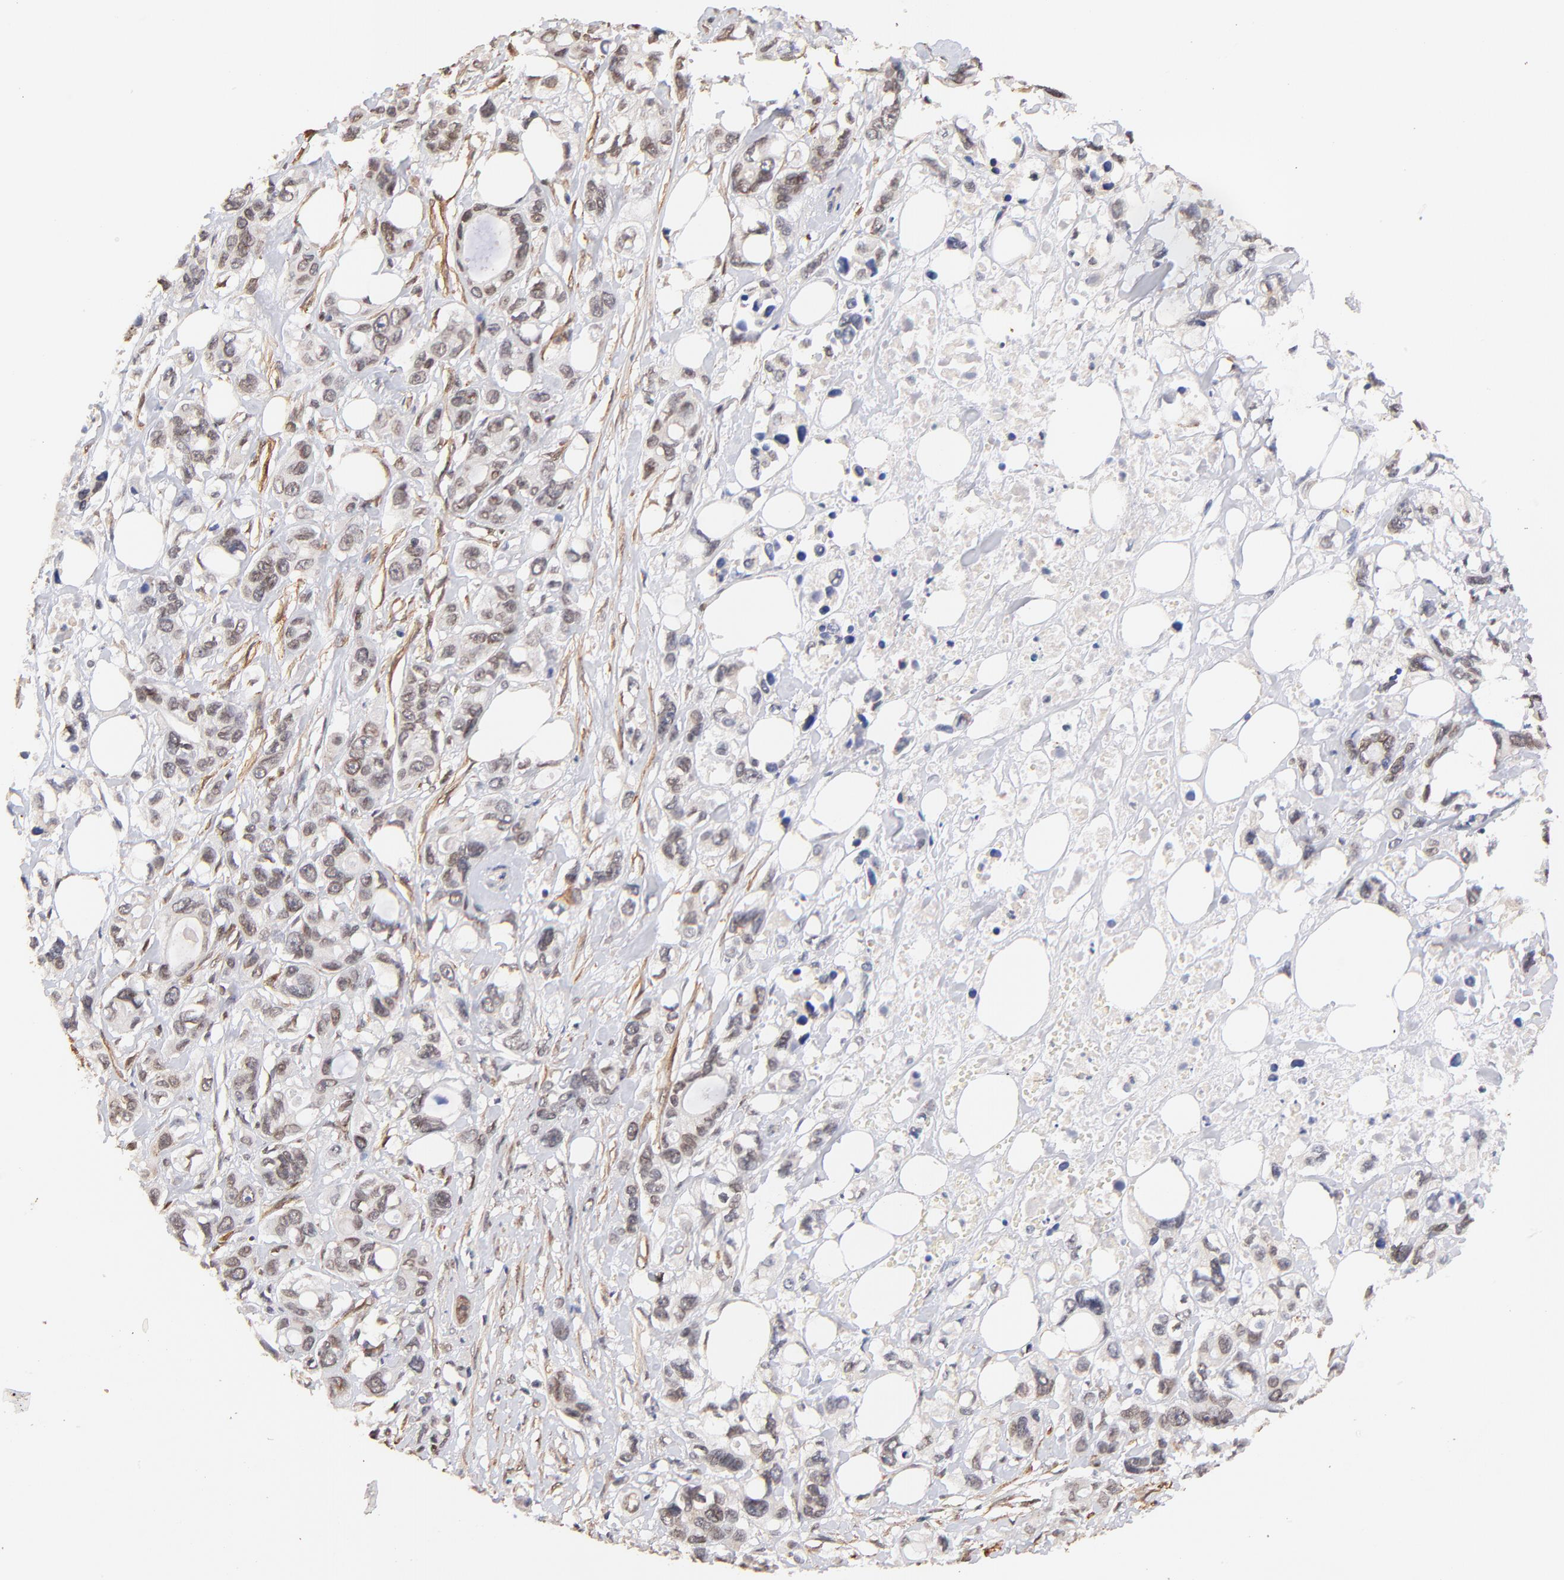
{"staining": {"intensity": "weak", "quantity": "25%-75%", "location": "cytoplasmic/membranous,nuclear"}, "tissue": "stomach cancer", "cell_type": "Tumor cells", "image_type": "cancer", "snomed": [{"axis": "morphology", "description": "Adenocarcinoma, NOS"}, {"axis": "topography", "description": "Stomach, upper"}], "caption": "The image reveals a brown stain indicating the presence of a protein in the cytoplasmic/membranous and nuclear of tumor cells in stomach cancer.", "gene": "ZFP92", "patient": {"sex": "male", "age": 47}}